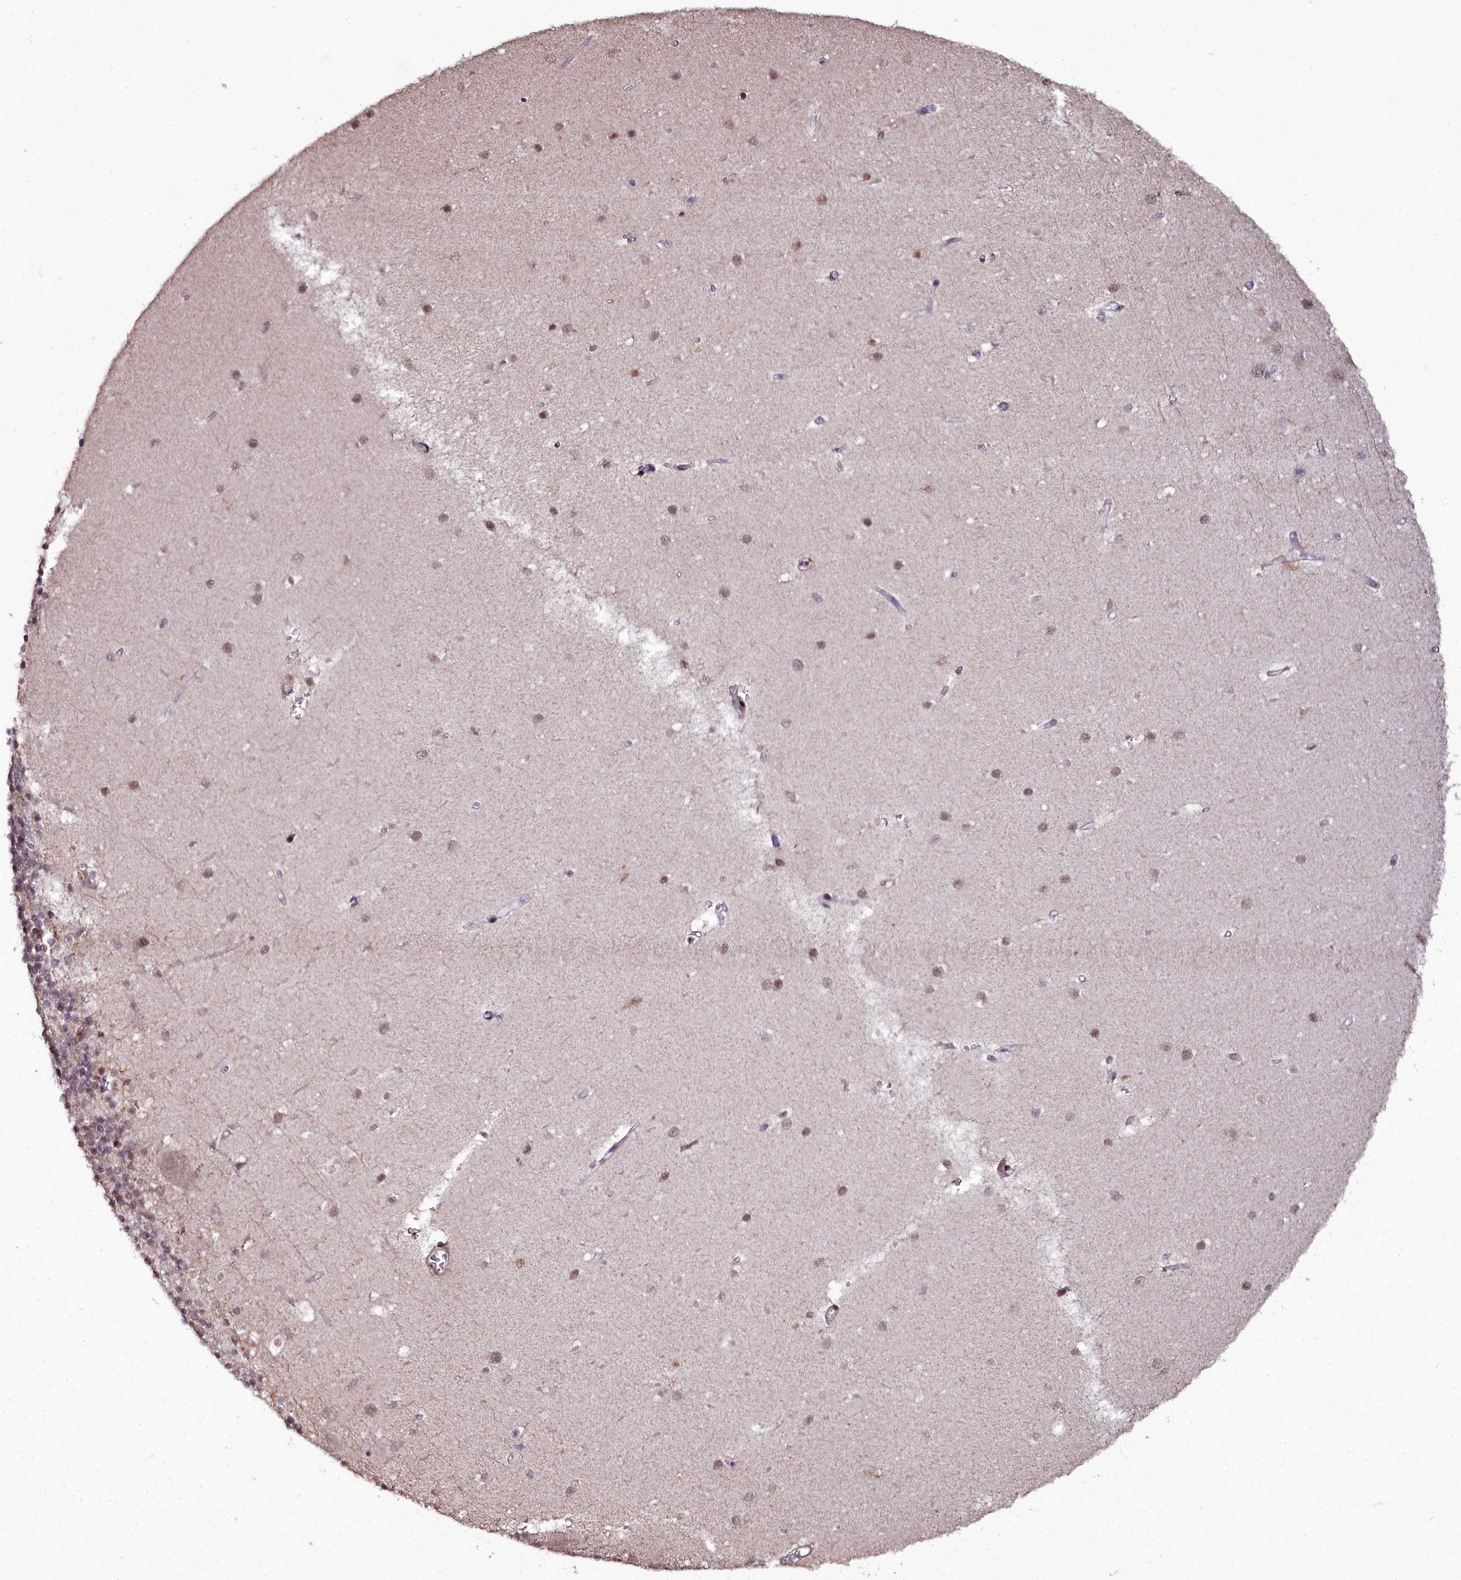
{"staining": {"intensity": "weak", "quantity": "25%-75%", "location": "cytoplasmic/membranous,nuclear"}, "tissue": "cerebellum", "cell_type": "Cells in granular layer", "image_type": "normal", "snomed": [{"axis": "morphology", "description": "Normal tissue, NOS"}, {"axis": "topography", "description": "Cerebellum"}], "caption": "Cerebellum was stained to show a protein in brown. There is low levels of weak cytoplasmic/membranous,nuclear expression in about 25%-75% of cells in granular layer.", "gene": "CXXC1", "patient": {"sex": "male", "age": 54}}